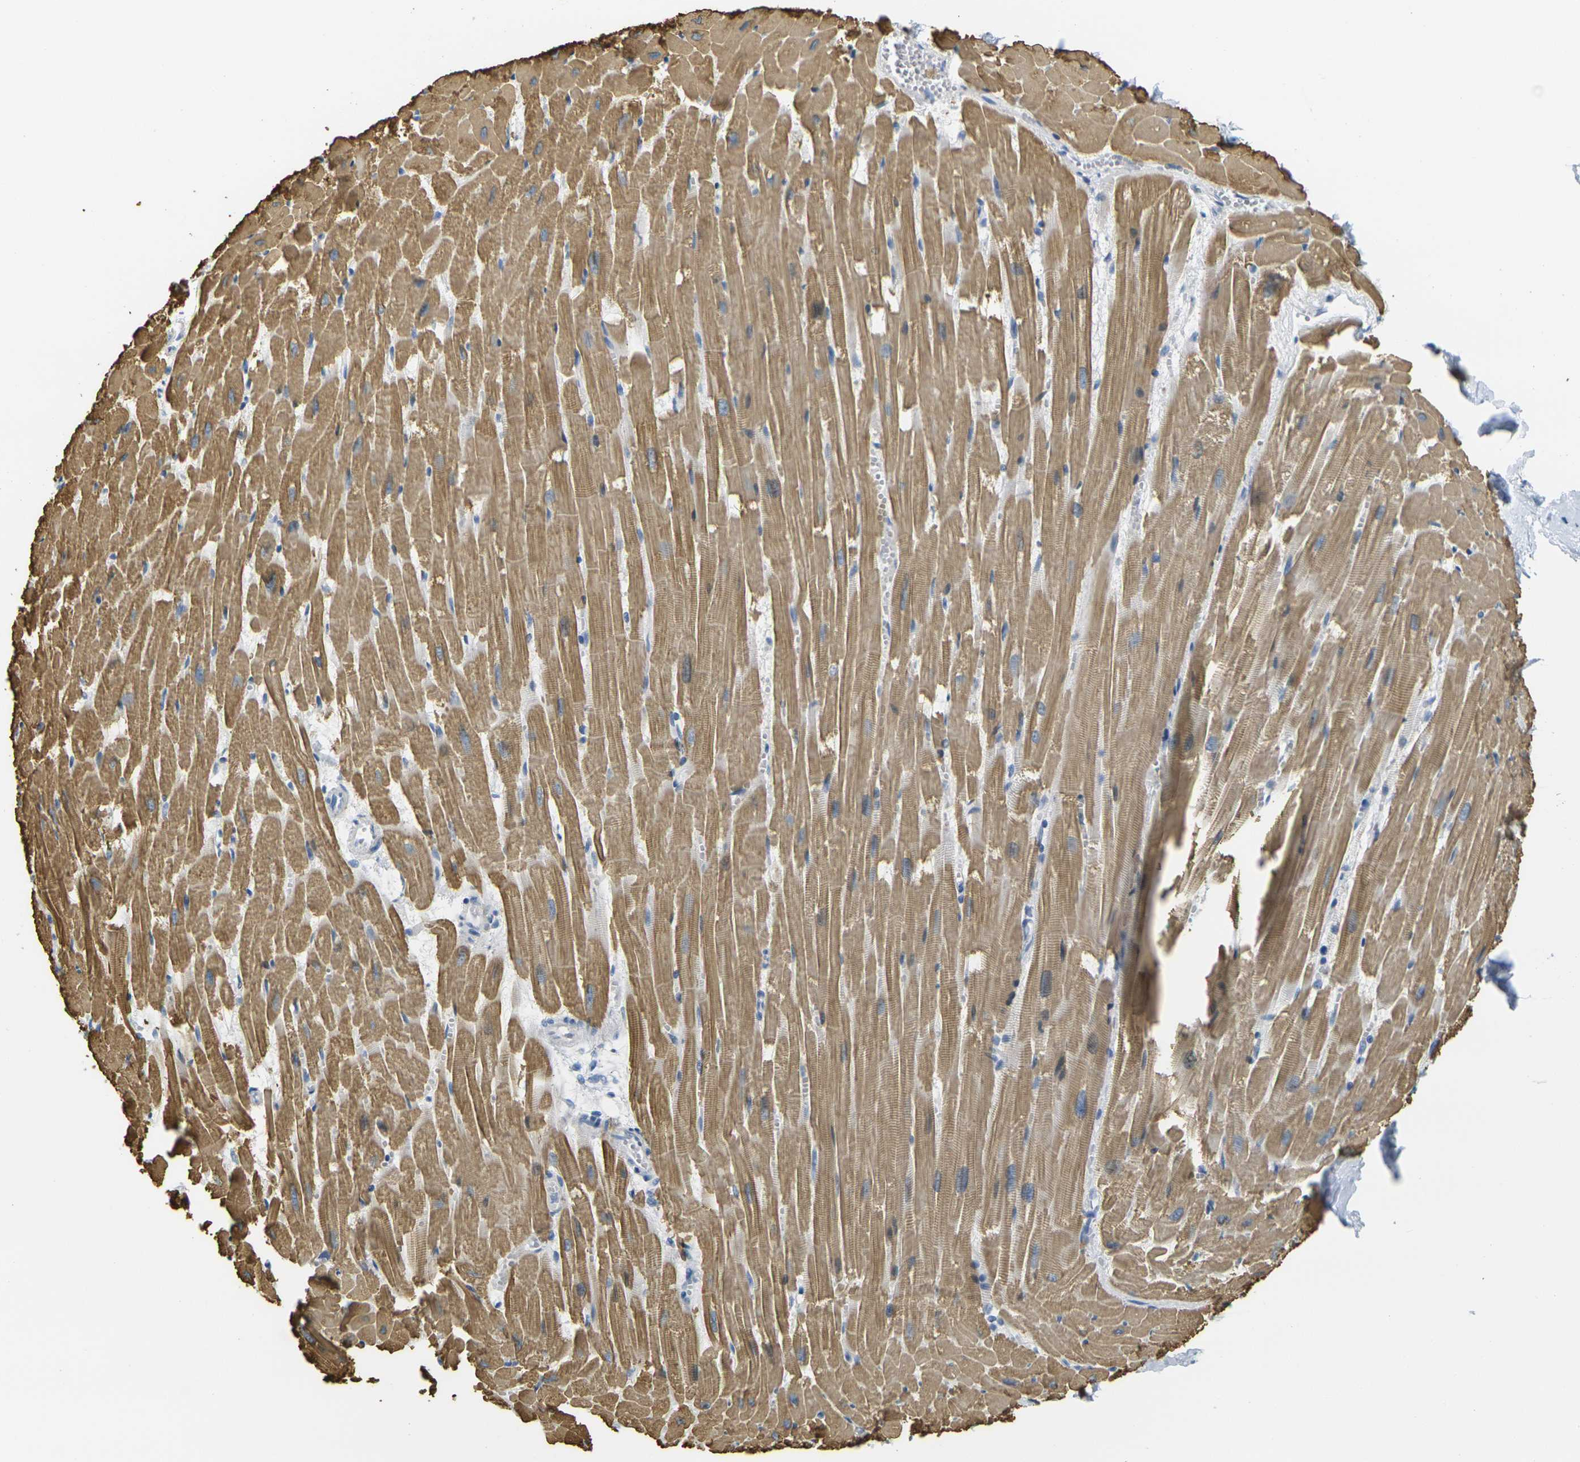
{"staining": {"intensity": "moderate", "quantity": ">75%", "location": "cytoplasmic/membranous"}, "tissue": "heart muscle", "cell_type": "Cardiomyocytes", "image_type": "normal", "snomed": [{"axis": "morphology", "description": "Normal tissue, NOS"}, {"axis": "topography", "description": "Heart"}], "caption": "IHC (DAB (3,3'-diaminobenzidine)) staining of normal human heart muscle shows moderate cytoplasmic/membranous protein expression in about >75% of cardiomyocytes.", "gene": "PARD6B", "patient": {"sex": "female", "age": 19}}